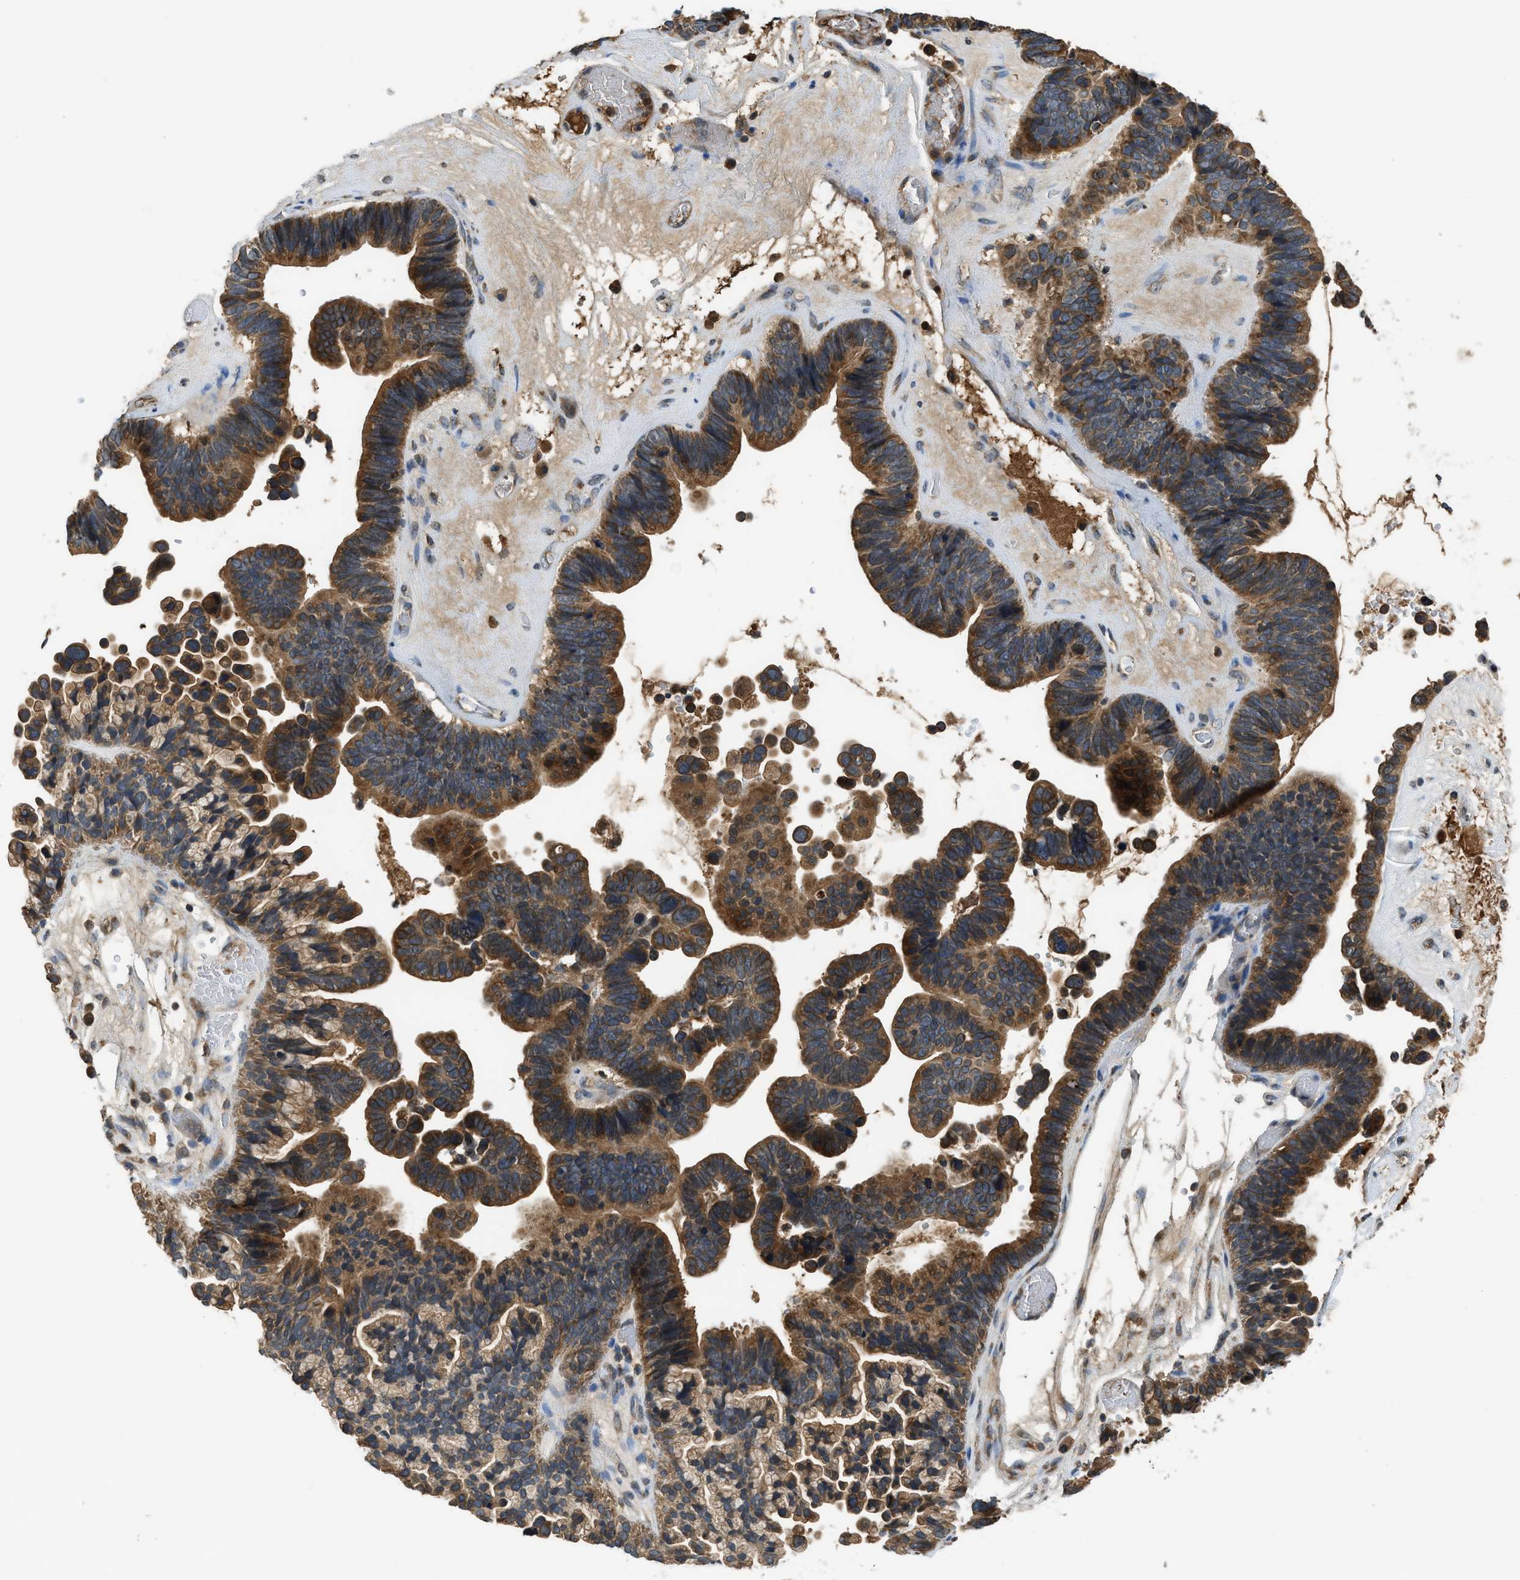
{"staining": {"intensity": "strong", "quantity": ">75%", "location": "cytoplasmic/membranous"}, "tissue": "ovarian cancer", "cell_type": "Tumor cells", "image_type": "cancer", "snomed": [{"axis": "morphology", "description": "Cystadenocarcinoma, serous, NOS"}, {"axis": "topography", "description": "Ovary"}], "caption": "Brown immunohistochemical staining in serous cystadenocarcinoma (ovarian) reveals strong cytoplasmic/membranous expression in about >75% of tumor cells.", "gene": "PAFAH2", "patient": {"sex": "female", "age": 56}}